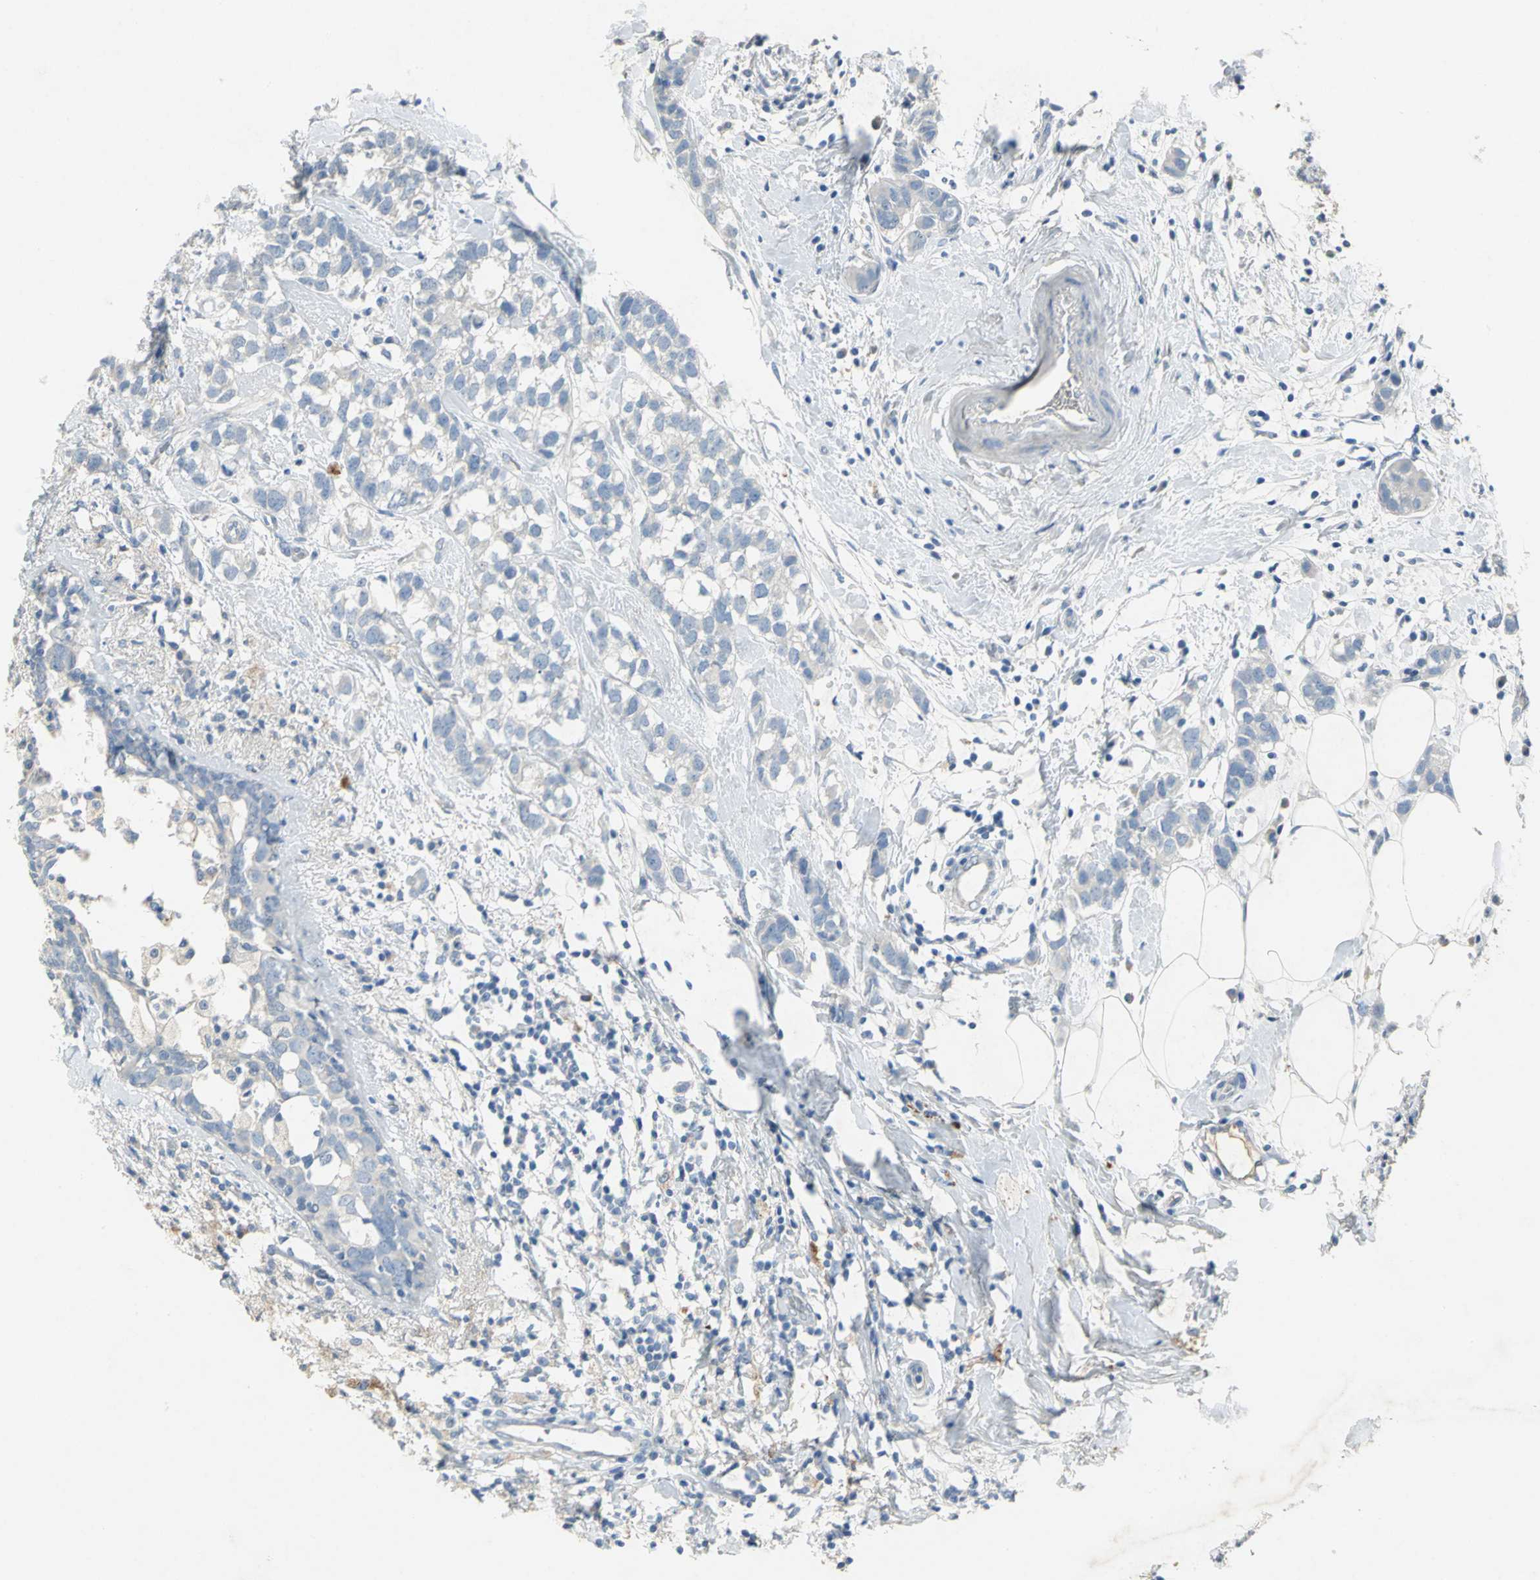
{"staining": {"intensity": "negative", "quantity": "none", "location": "none"}, "tissue": "breast cancer", "cell_type": "Tumor cells", "image_type": "cancer", "snomed": [{"axis": "morphology", "description": "Normal tissue, NOS"}, {"axis": "morphology", "description": "Duct carcinoma"}, {"axis": "topography", "description": "Breast"}], "caption": "Tumor cells are negative for brown protein staining in breast intraductal carcinoma.", "gene": "PTGDS", "patient": {"sex": "female", "age": 50}}